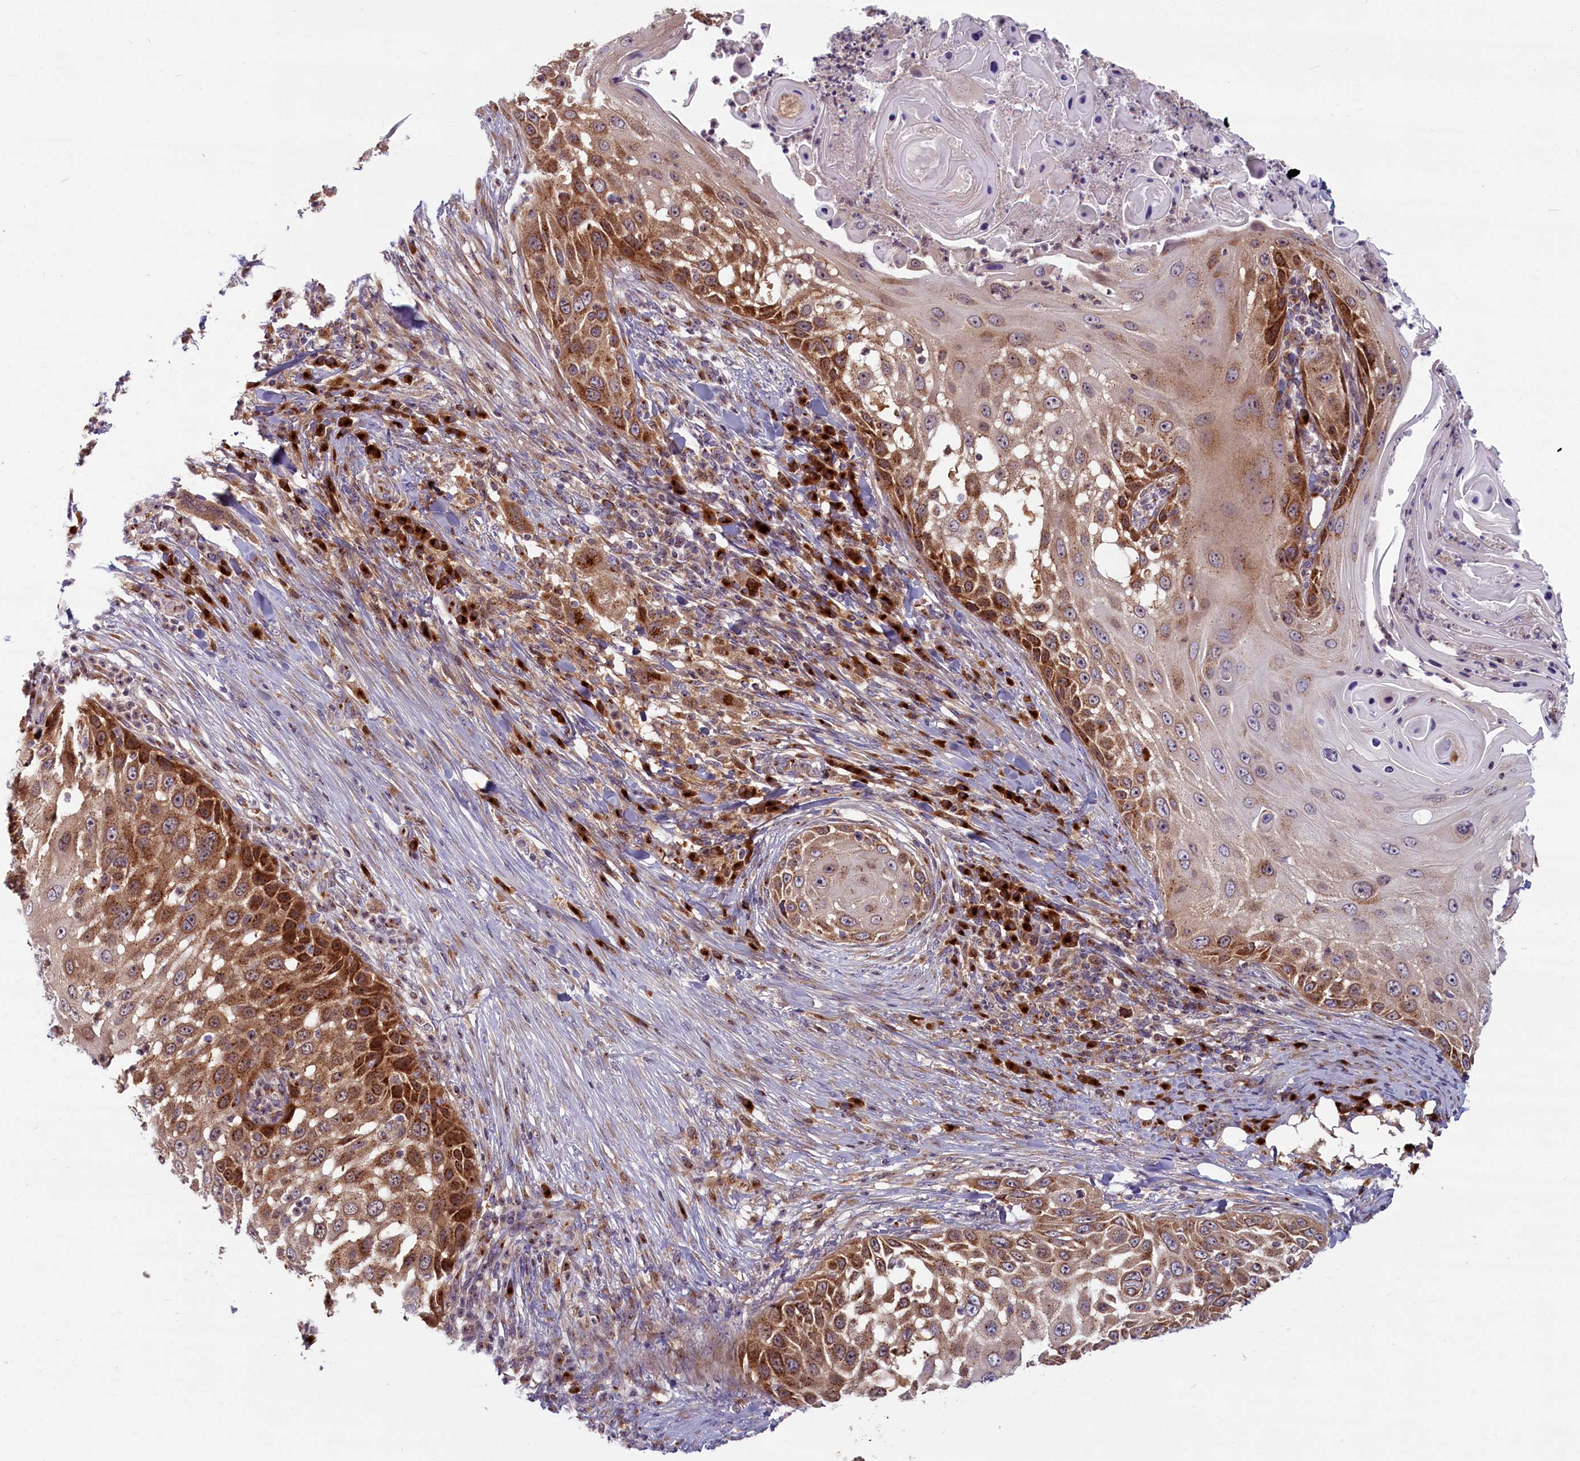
{"staining": {"intensity": "moderate", "quantity": ">75%", "location": "cytoplasmic/membranous"}, "tissue": "skin cancer", "cell_type": "Tumor cells", "image_type": "cancer", "snomed": [{"axis": "morphology", "description": "Squamous cell carcinoma, NOS"}, {"axis": "topography", "description": "Skin"}], "caption": "This image demonstrates immunohistochemistry staining of human skin squamous cell carcinoma, with medium moderate cytoplasmic/membranous positivity in approximately >75% of tumor cells.", "gene": "BLVRB", "patient": {"sex": "female", "age": 44}}